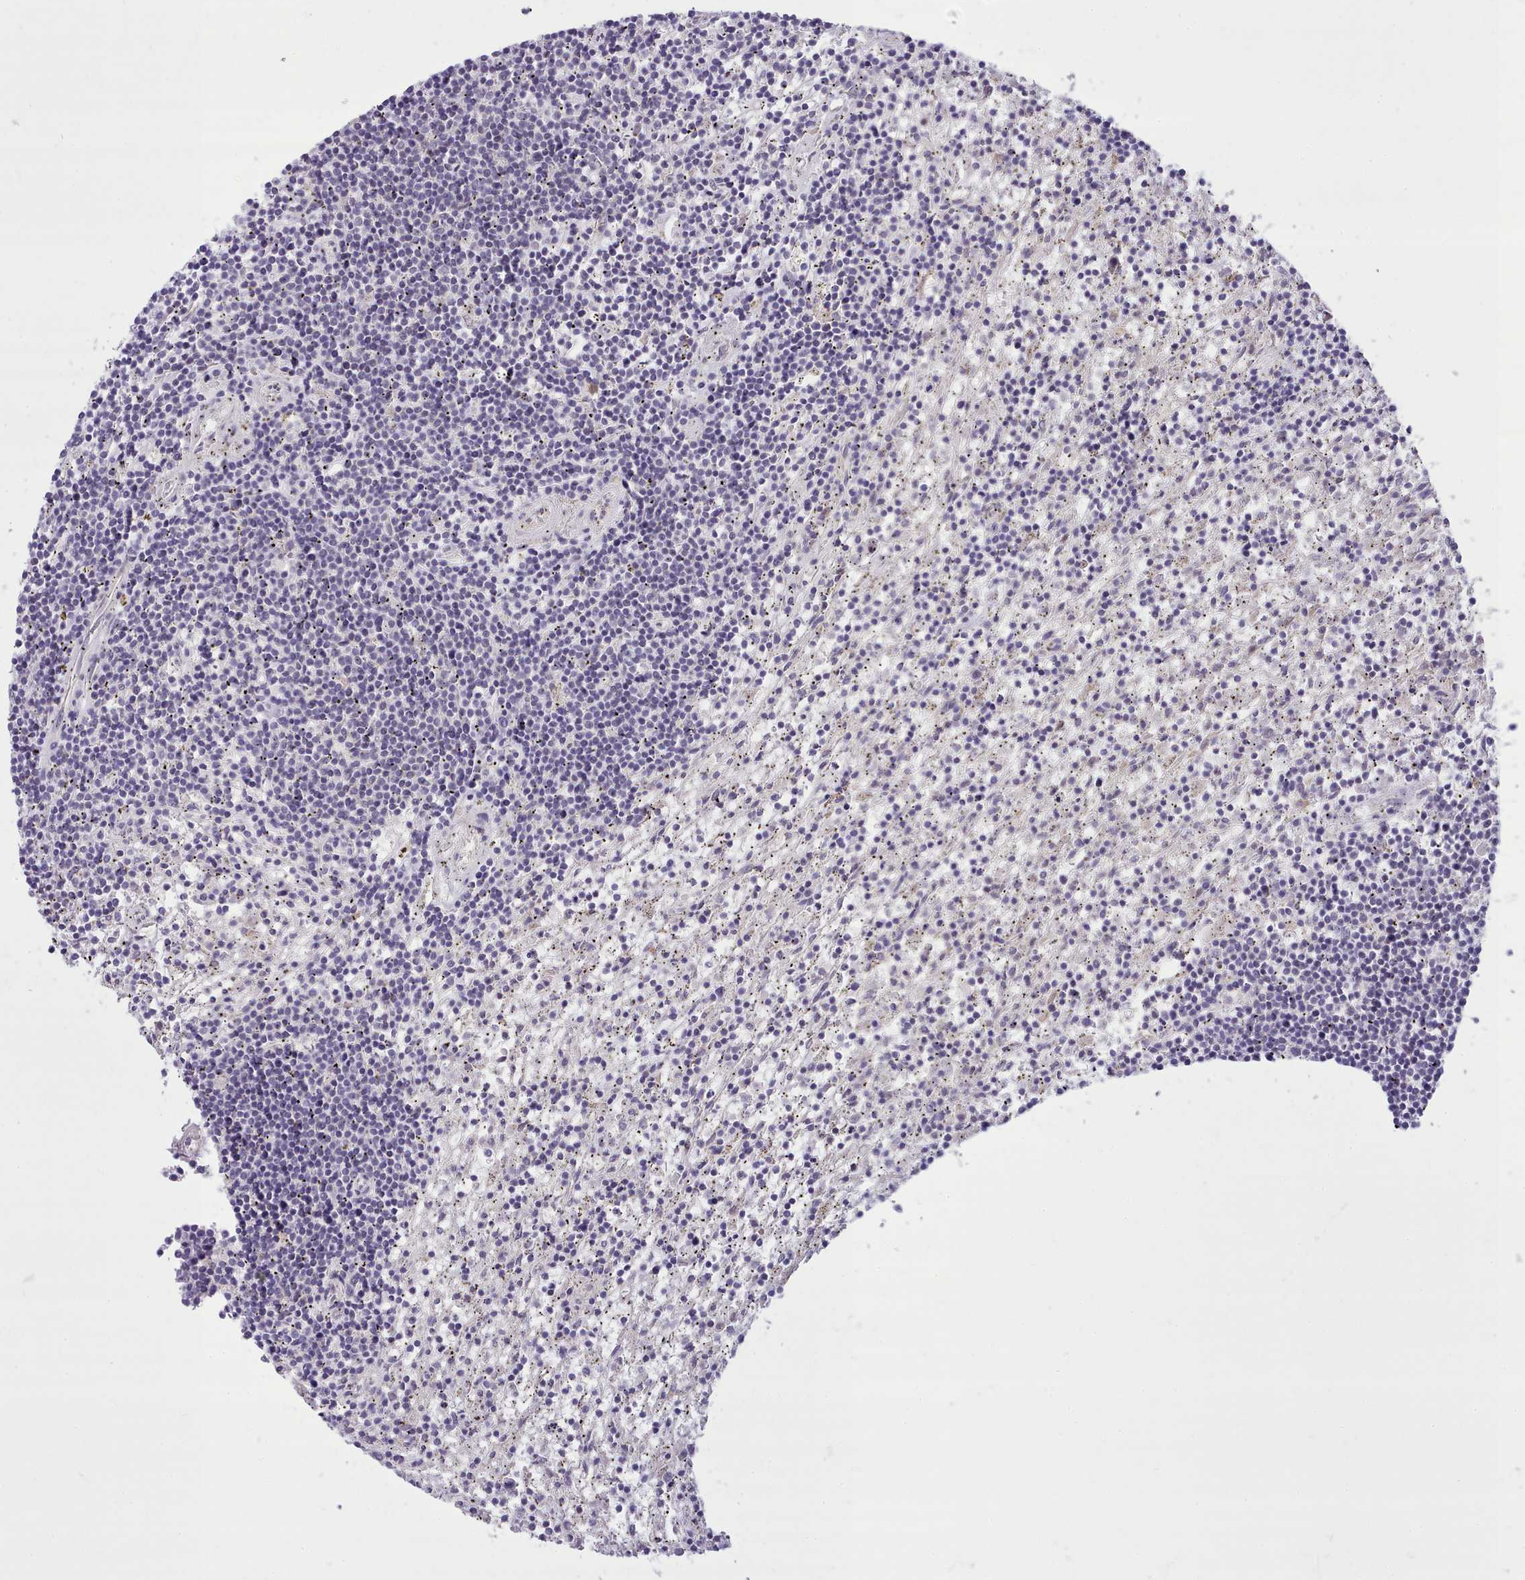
{"staining": {"intensity": "negative", "quantity": "none", "location": "none"}, "tissue": "lymphoma", "cell_type": "Tumor cells", "image_type": "cancer", "snomed": [{"axis": "morphology", "description": "Malignant lymphoma, non-Hodgkin's type, Low grade"}, {"axis": "topography", "description": "Spleen"}], "caption": "Immunohistochemistry (IHC) photomicrograph of neoplastic tissue: human lymphoma stained with DAB demonstrates no significant protein staining in tumor cells. (DAB IHC with hematoxylin counter stain).", "gene": "HOXB7", "patient": {"sex": "male", "age": 76}}